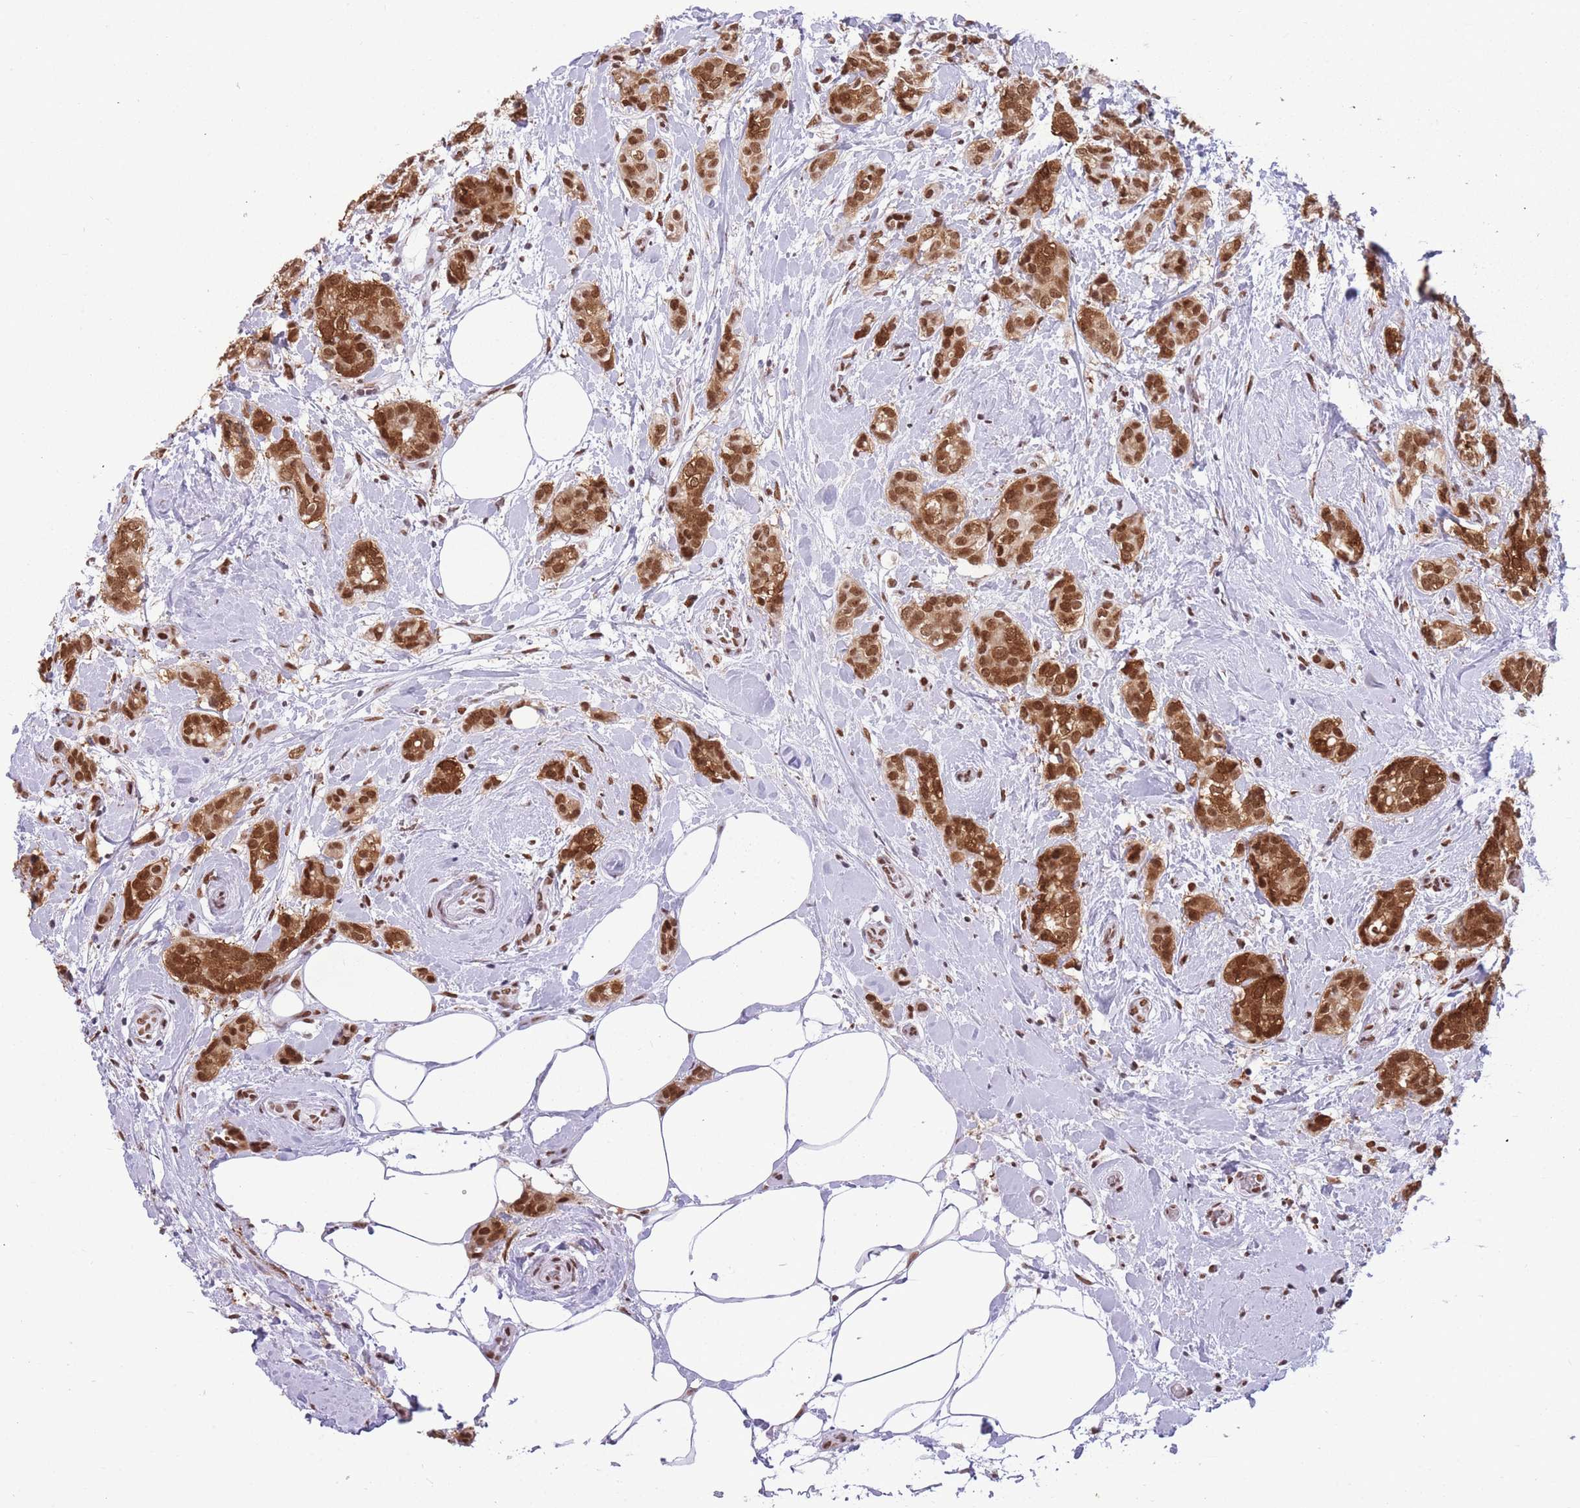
{"staining": {"intensity": "strong", "quantity": ">75%", "location": "cytoplasmic/membranous,nuclear"}, "tissue": "breast cancer", "cell_type": "Tumor cells", "image_type": "cancer", "snomed": [{"axis": "morphology", "description": "Duct carcinoma"}, {"axis": "topography", "description": "Breast"}], "caption": "IHC image of neoplastic tissue: breast cancer stained using IHC demonstrates high levels of strong protein expression localized specifically in the cytoplasmic/membranous and nuclear of tumor cells, appearing as a cytoplasmic/membranous and nuclear brown color.", "gene": "HNRNPUL1", "patient": {"sex": "female", "age": 73}}